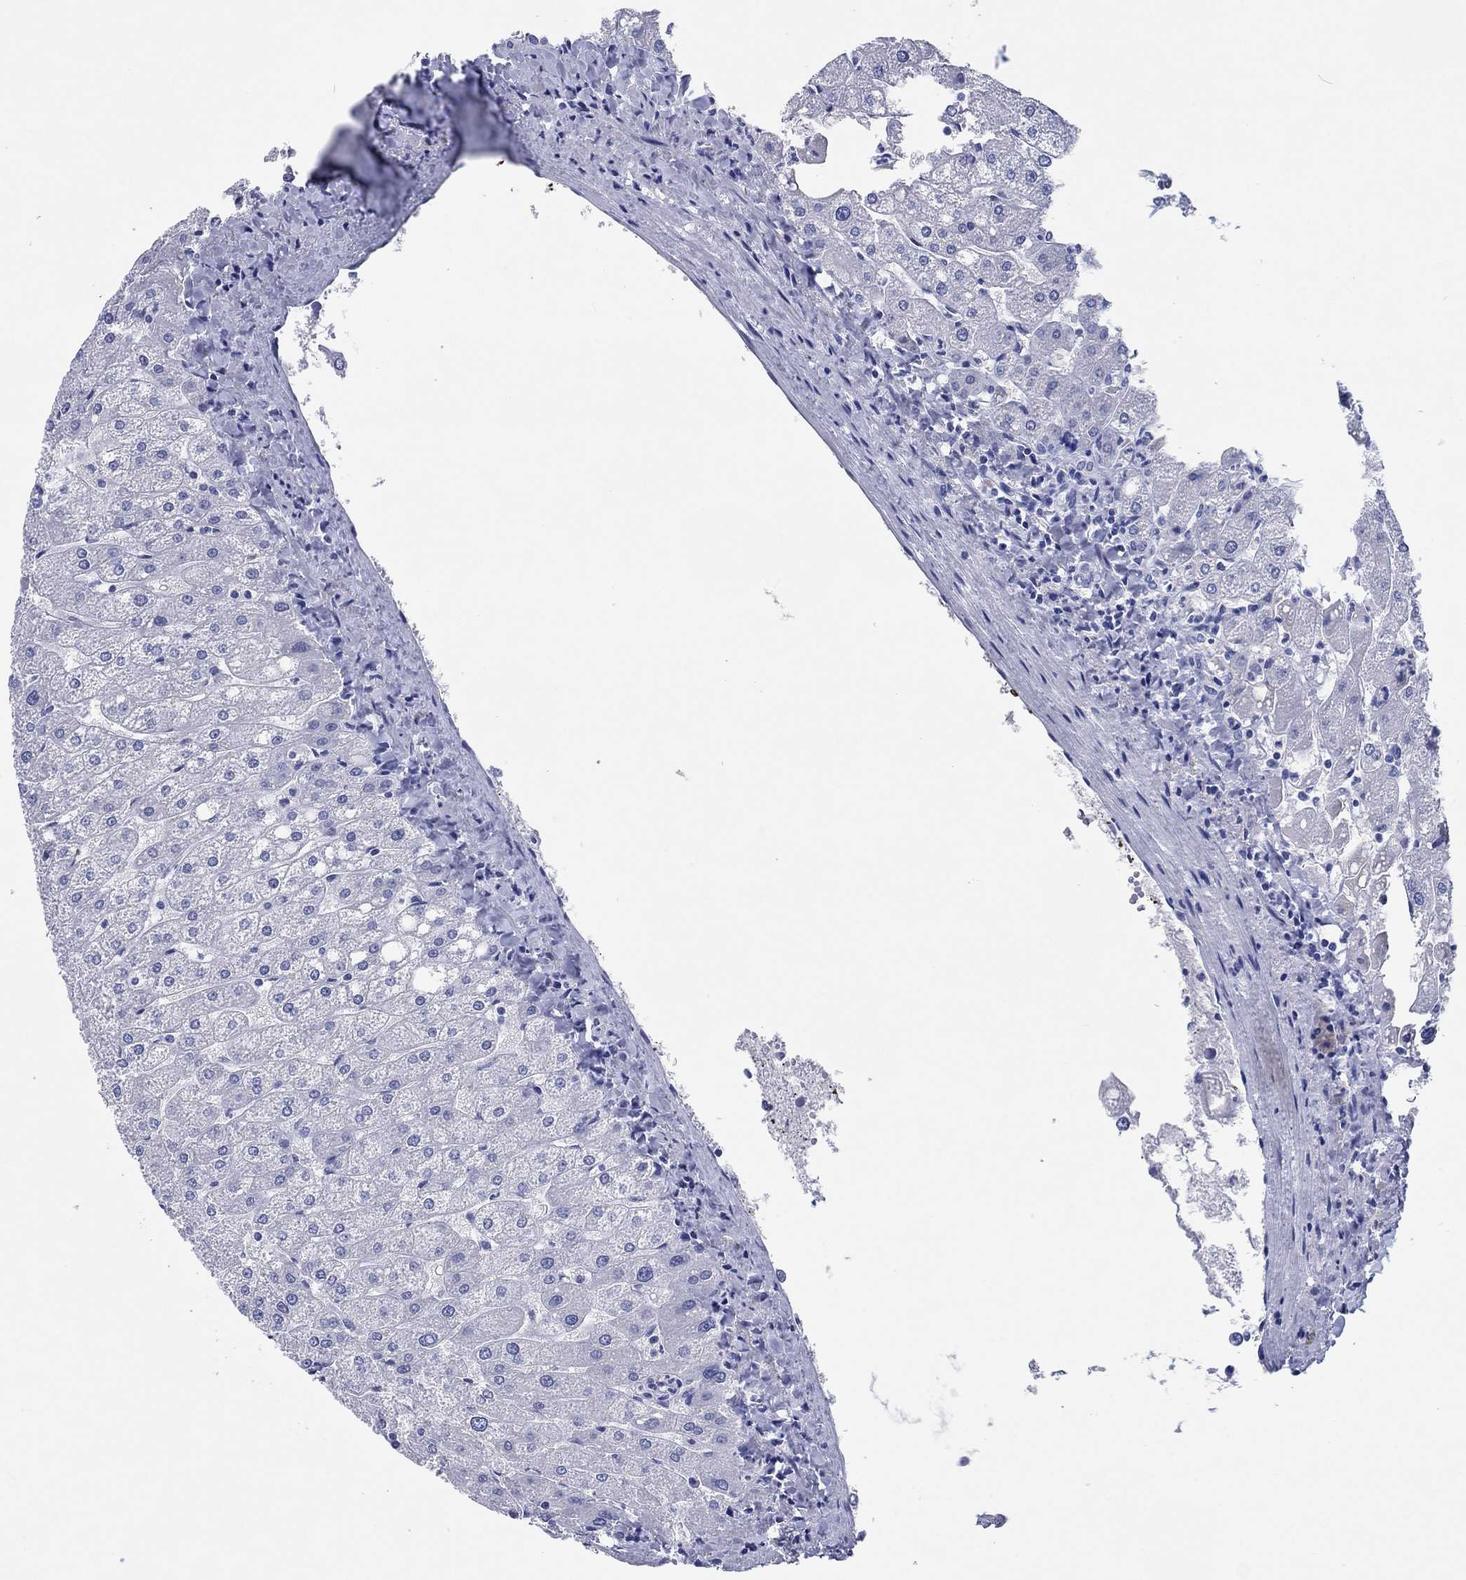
{"staining": {"intensity": "negative", "quantity": "none", "location": "none"}, "tissue": "liver", "cell_type": "Cholangiocytes", "image_type": "normal", "snomed": [{"axis": "morphology", "description": "Normal tissue, NOS"}, {"axis": "topography", "description": "Liver"}], "caption": "DAB immunohistochemical staining of normal liver shows no significant staining in cholangiocytes. (DAB (3,3'-diaminobenzidine) IHC with hematoxylin counter stain).", "gene": "HCRT", "patient": {"sex": "male", "age": 67}}